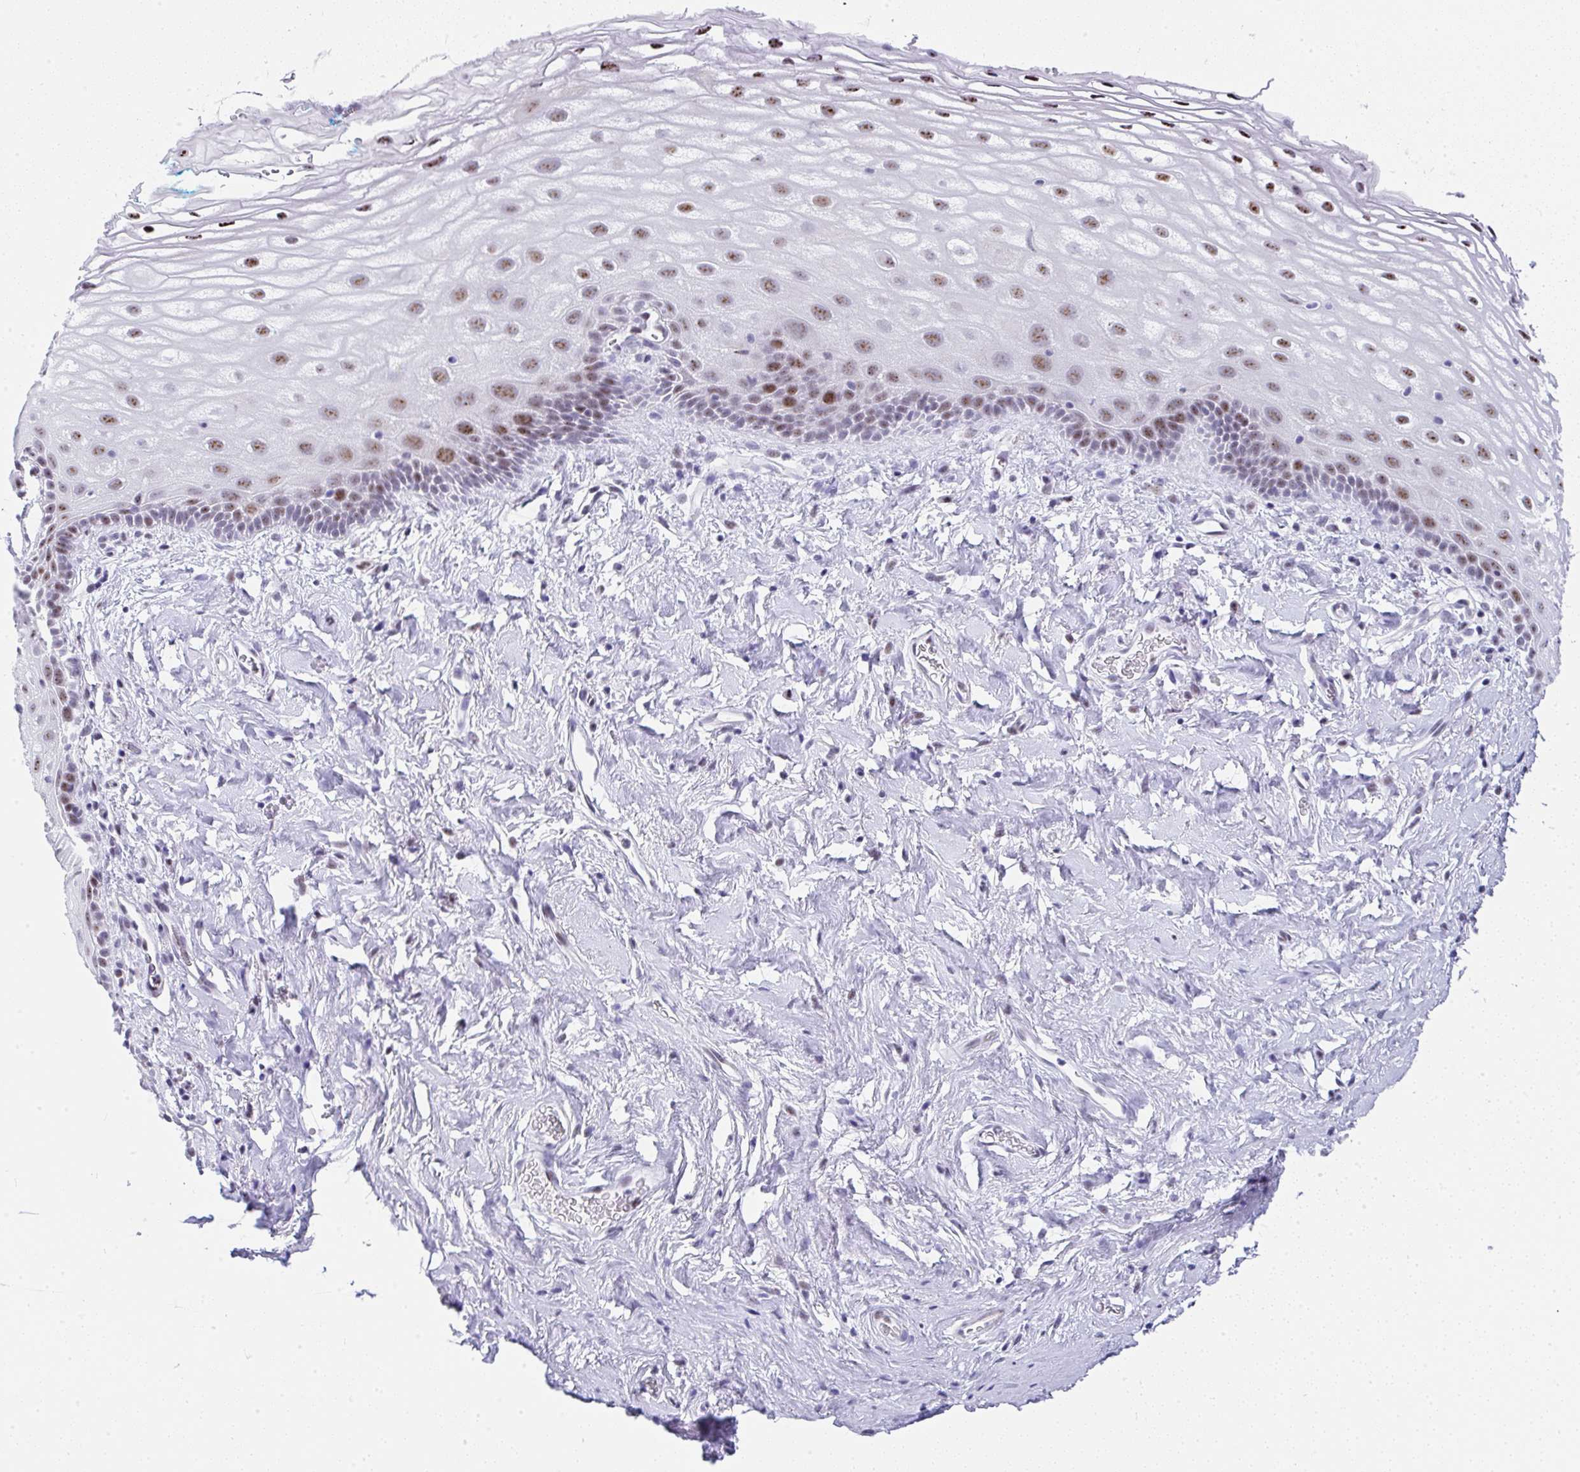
{"staining": {"intensity": "moderate", "quantity": "<25%", "location": "nuclear"}, "tissue": "vagina", "cell_type": "Squamous epithelial cells", "image_type": "normal", "snomed": [{"axis": "morphology", "description": "Normal tissue, NOS"}, {"axis": "morphology", "description": "Adenocarcinoma, NOS"}, {"axis": "topography", "description": "Rectum"}, {"axis": "topography", "description": "Vagina"}, {"axis": "topography", "description": "Peripheral nerve tissue"}], "caption": "IHC photomicrograph of unremarkable human vagina stained for a protein (brown), which reveals low levels of moderate nuclear positivity in approximately <25% of squamous epithelial cells.", "gene": "NR1D2", "patient": {"sex": "female", "age": 71}}